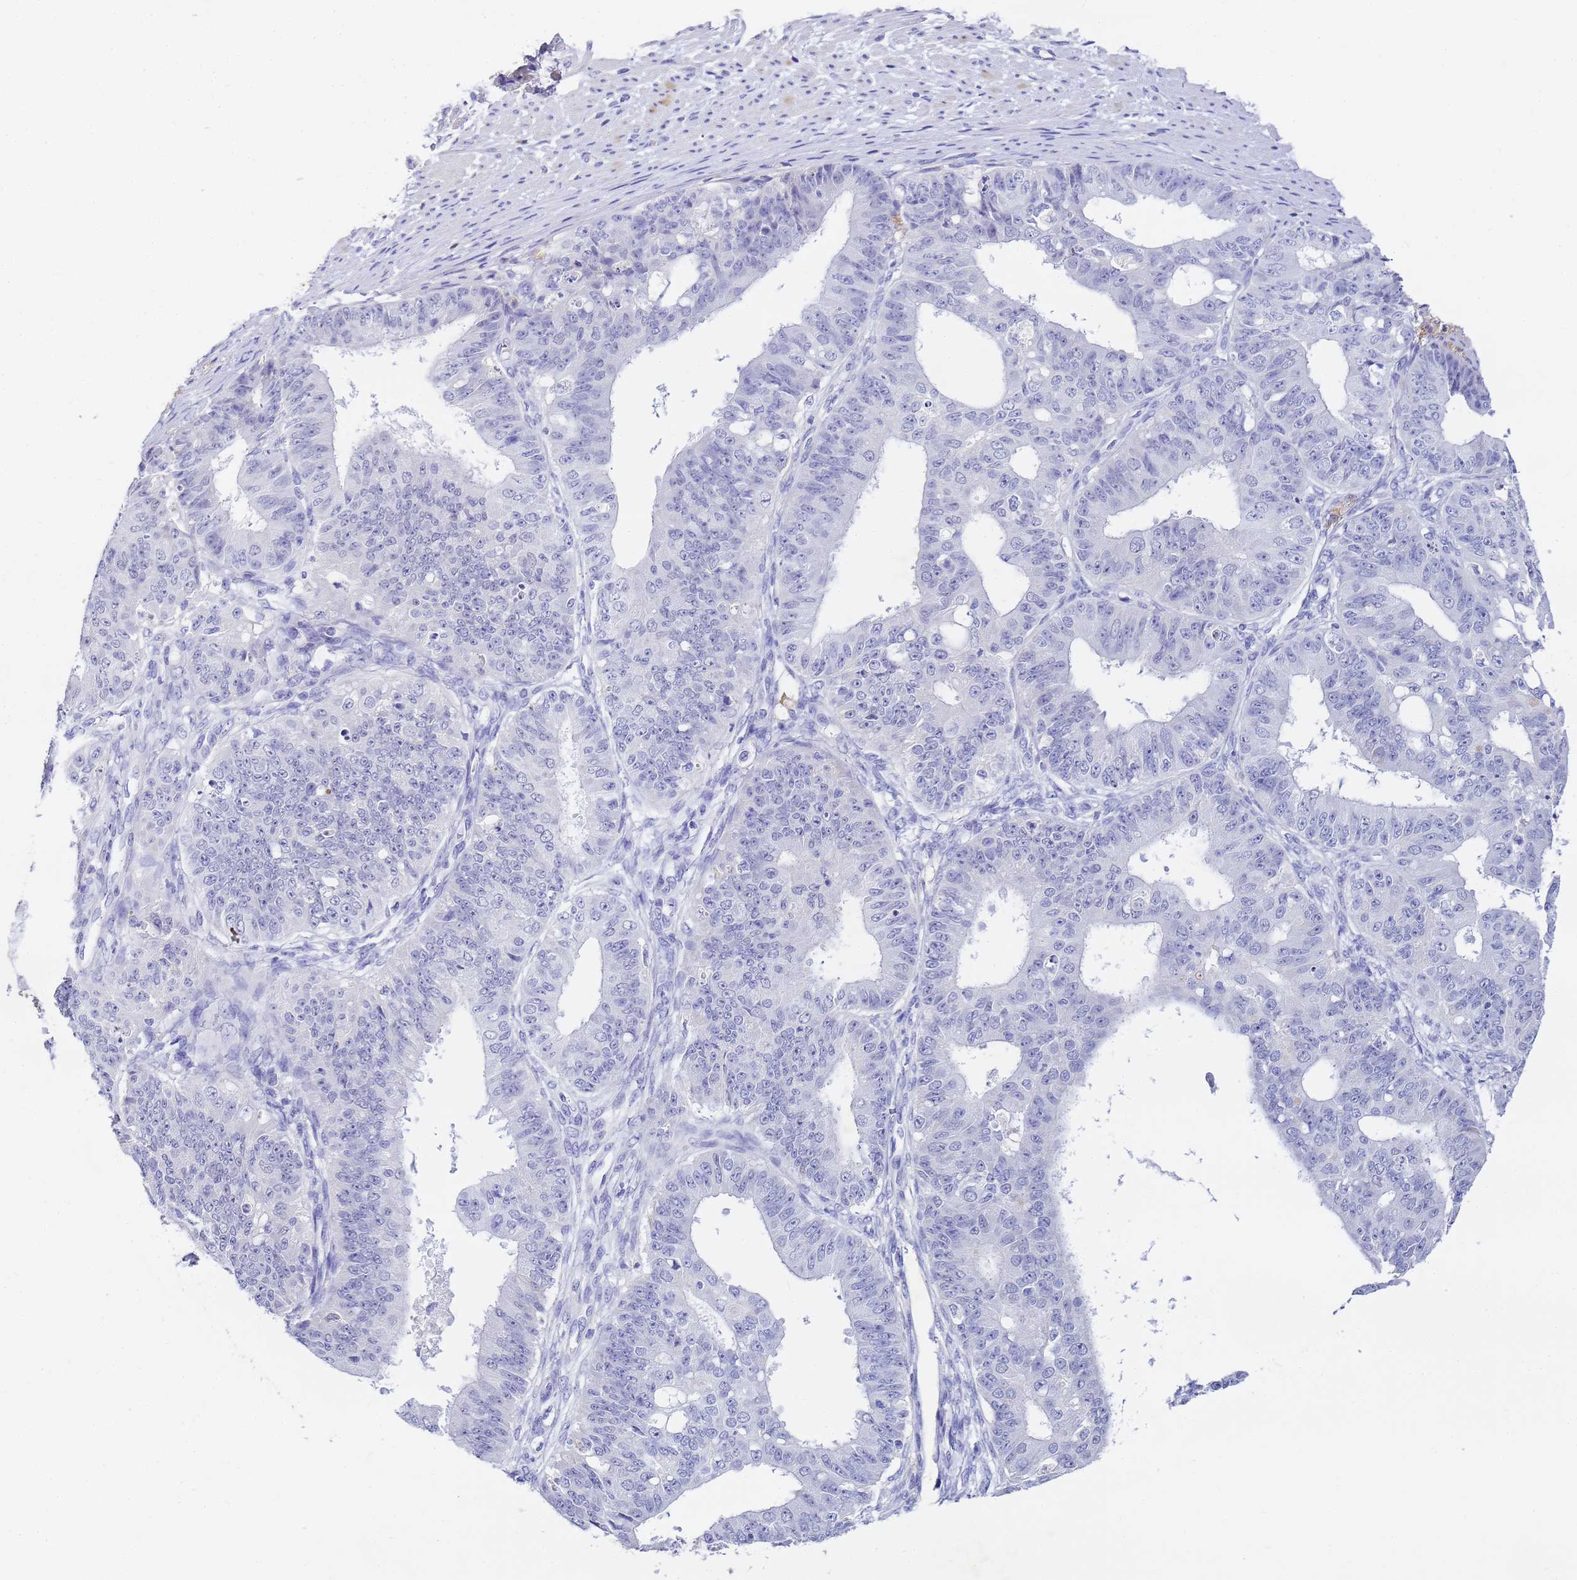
{"staining": {"intensity": "negative", "quantity": "none", "location": "none"}, "tissue": "ovarian cancer", "cell_type": "Tumor cells", "image_type": "cancer", "snomed": [{"axis": "morphology", "description": "Carcinoma, endometroid"}, {"axis": "topography", "description": "Appendix"}, {"axis": "topography", "description": "Ovary"}], "caption": "This histopathology image is of ovarian cancer stained with immunohistochemistry (IHC) to label a protein in brown with the nuclei are counter-stained blue. There is no expression in tumor cells.", "gene": "CFHR2", "patient": {"sex": "female", "age": 42}}